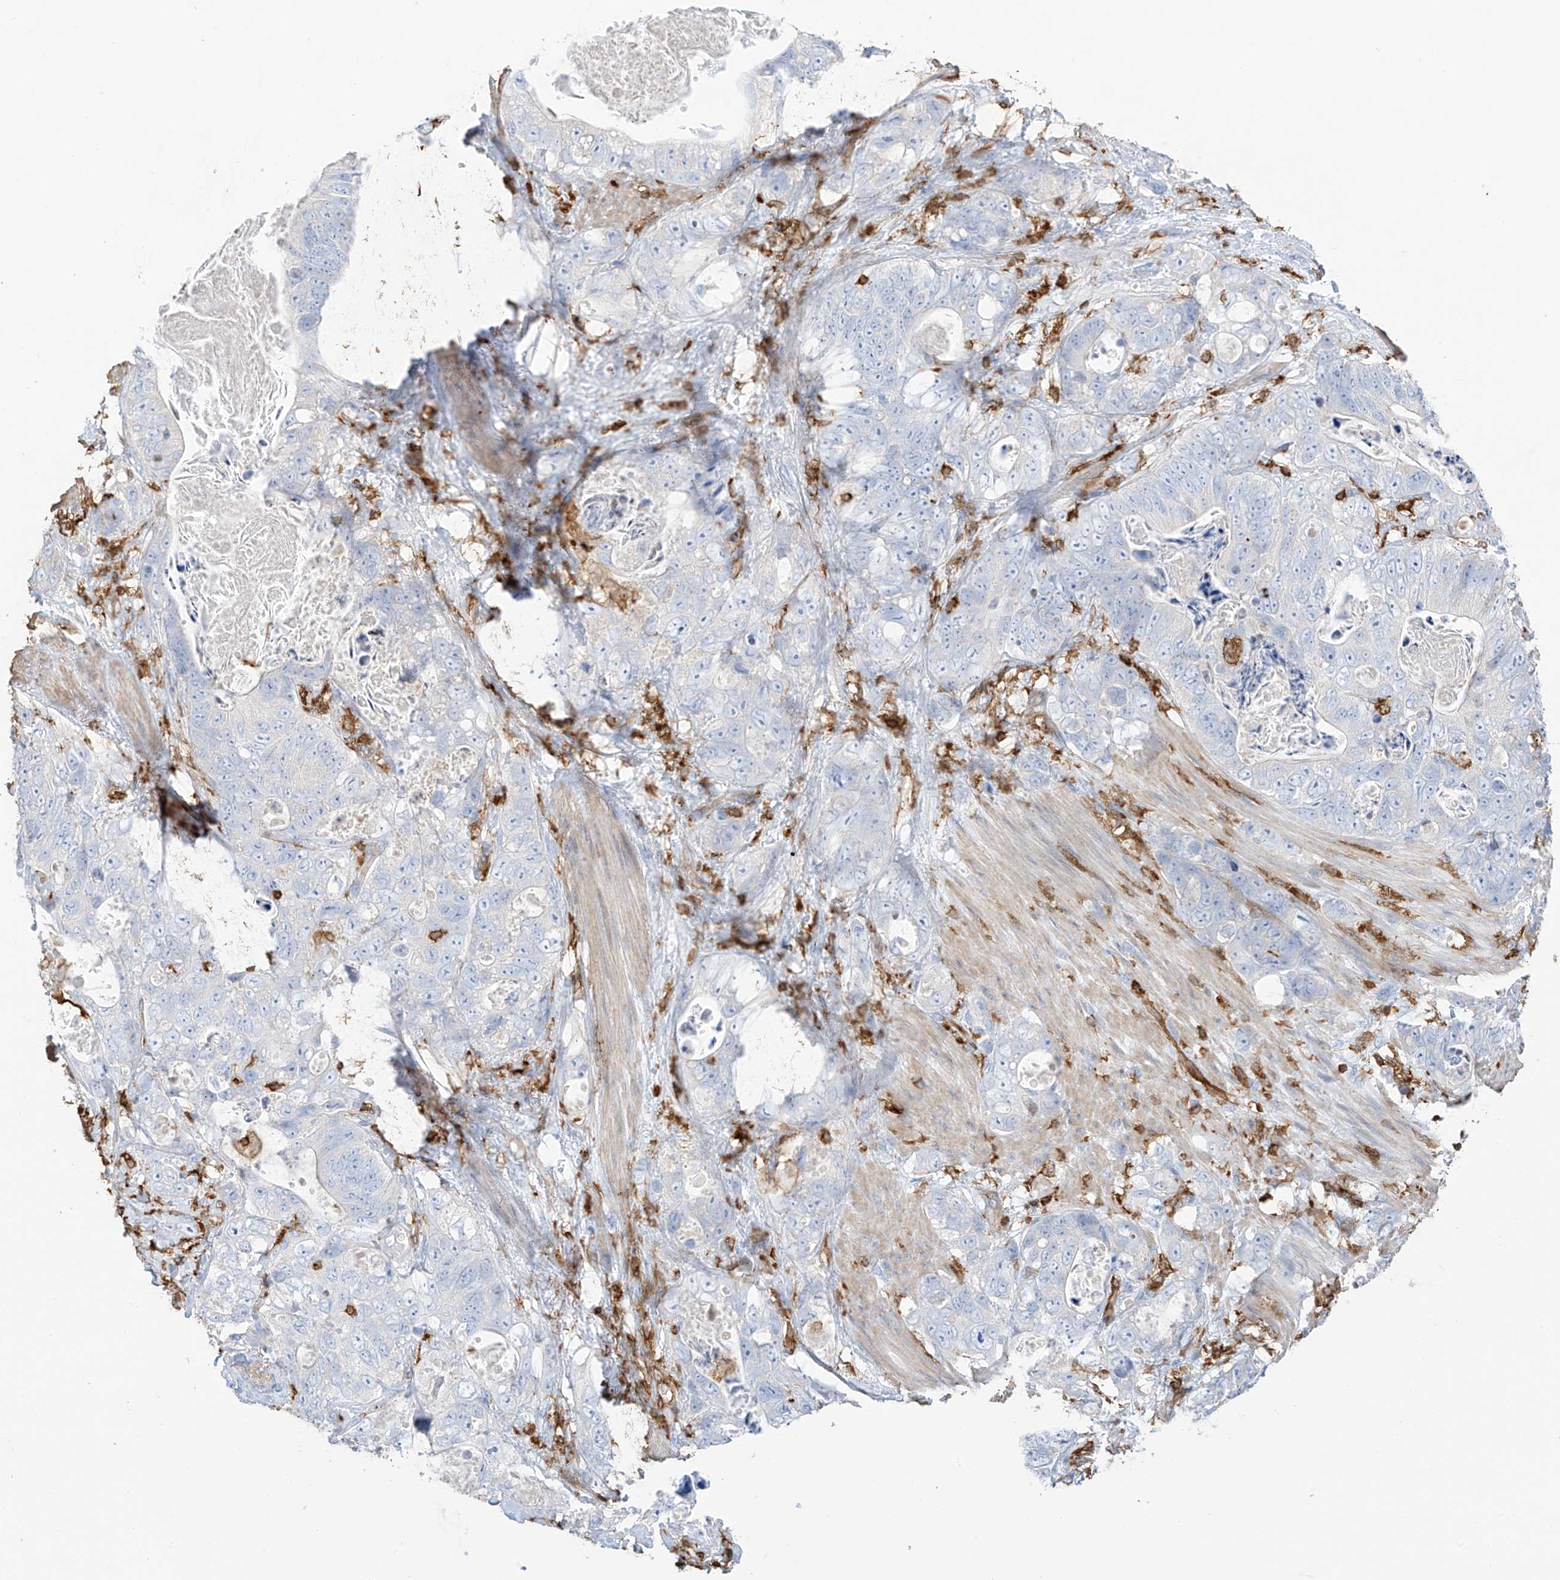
{"staining": {"intensity": "negative", "quantity": "none", "location": "none"}, "tissue": "stomach cancer", "cell_type": "Tumor cells", "image_type": "cancer", "snomed": [{"axis": "morphology", "description": "Normal tissue, NOS"}, {"axis": "morphology", "description": "Adenocarcinoma, NOS"}, {"axis": "topography", "description": "Stomach"}], "caption": "Protein analysis of stomach cancer shows no significant staining in tumor cells.", "gene": "ARHGAP25", "patient": {"sex": "female", "age": 89}}